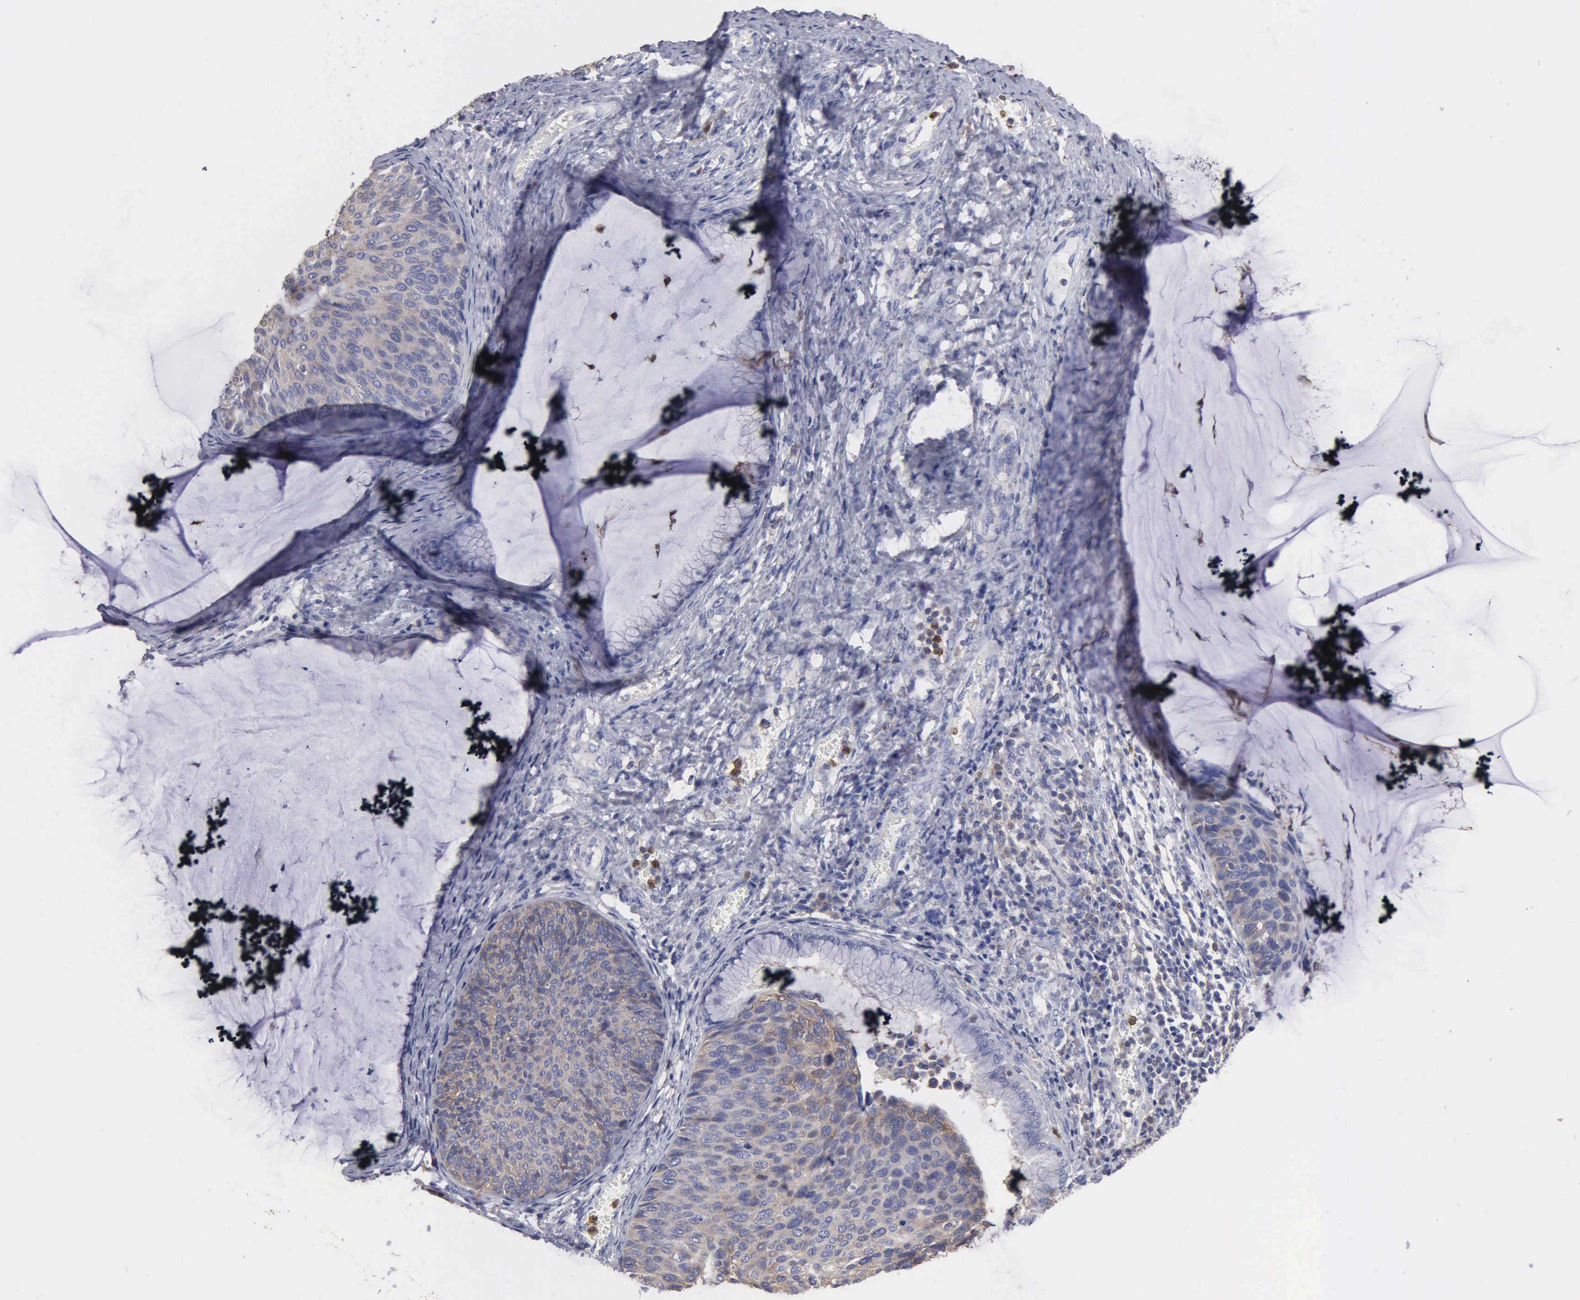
{"staining": {"intensity": "weak", "quantity": "25%-75%", "location": "cytoplasmic/membranous"}, "tissue": "cervical cancer", "cell_type": "Tumor cells", "image_type": "cancer", "snomed": [{"axis": "morphology", "description": "Squamous cell carcinoma, NOS"}, {"axis": "topography", "description": "Cervix"}], "caption": "Cervical cancer (squamous cell carcinoma) stained for a protein shows weak cytoplasmic/membranous positivity in tumor cells.", "gene": "G6PD", "patient": {"sex": "female", "age": 36}}